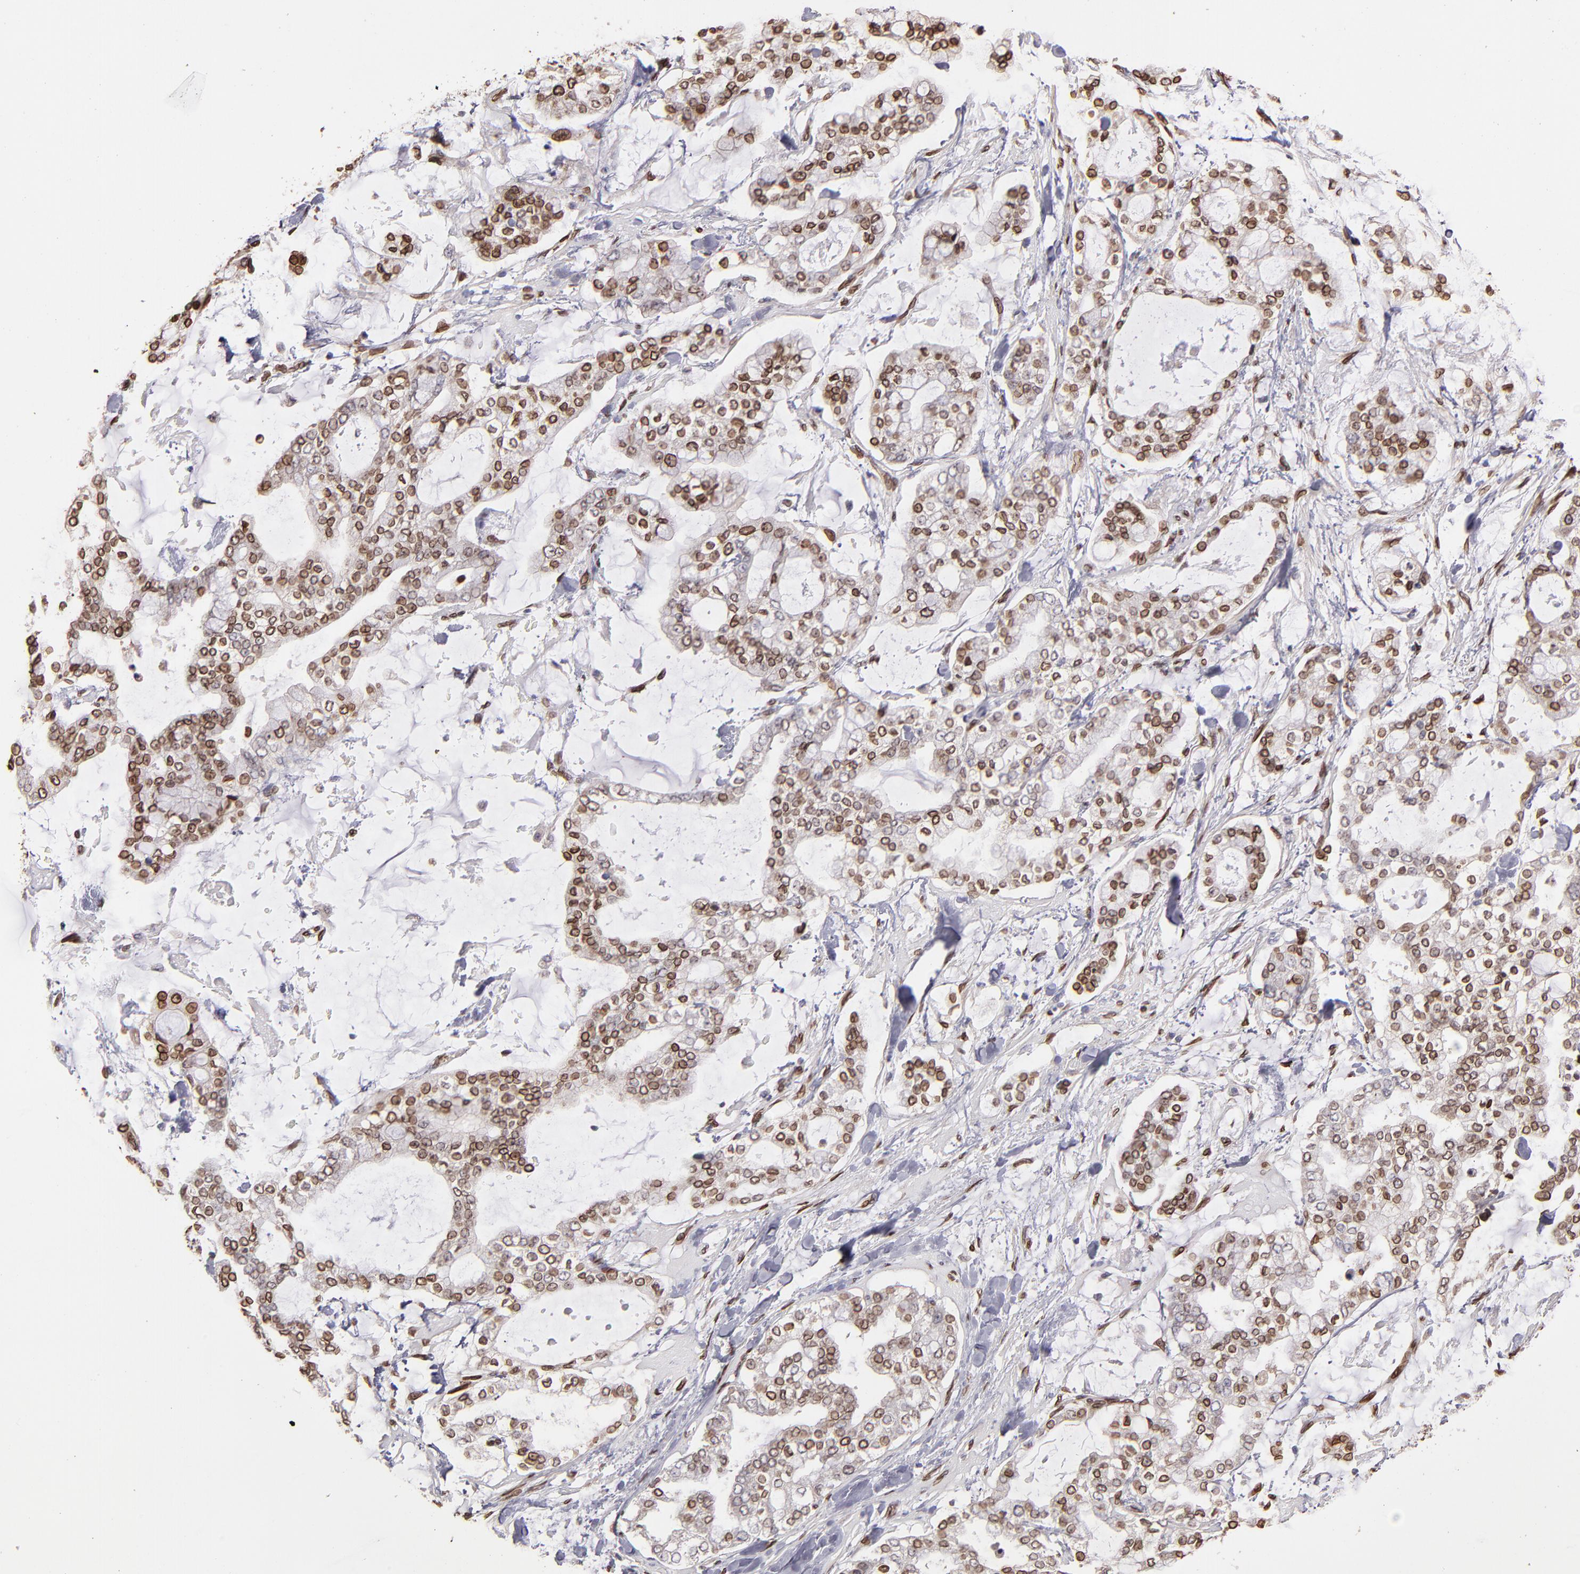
{"staining": {"intensity": "moderate", "quantity": ">75%", "location": "cytoplasmic/membranous,nuclear"}, "tissue": "stomach cancer", "cell_type": "Tumor cells", "image_type": "cancer", "snomed": [{"axis": "morphology", "description": "Normal tissue, NOS"}, {"axis": "morphology", "description": "Adenocarcinoma, NOS"}, {"axis": "topography", "description": "Stomach, upper"}, {"axis": "topography", "description": "Stomach"}], "caption": "The micrograph shows staining of adenocarcinoma (stomach), revealing moderate cytoplasmic/membranous and nuclear protein expression (brown color) within tumor cells.", "gene": "PUM3", "patient": {"sex": "male", "age": 76}}